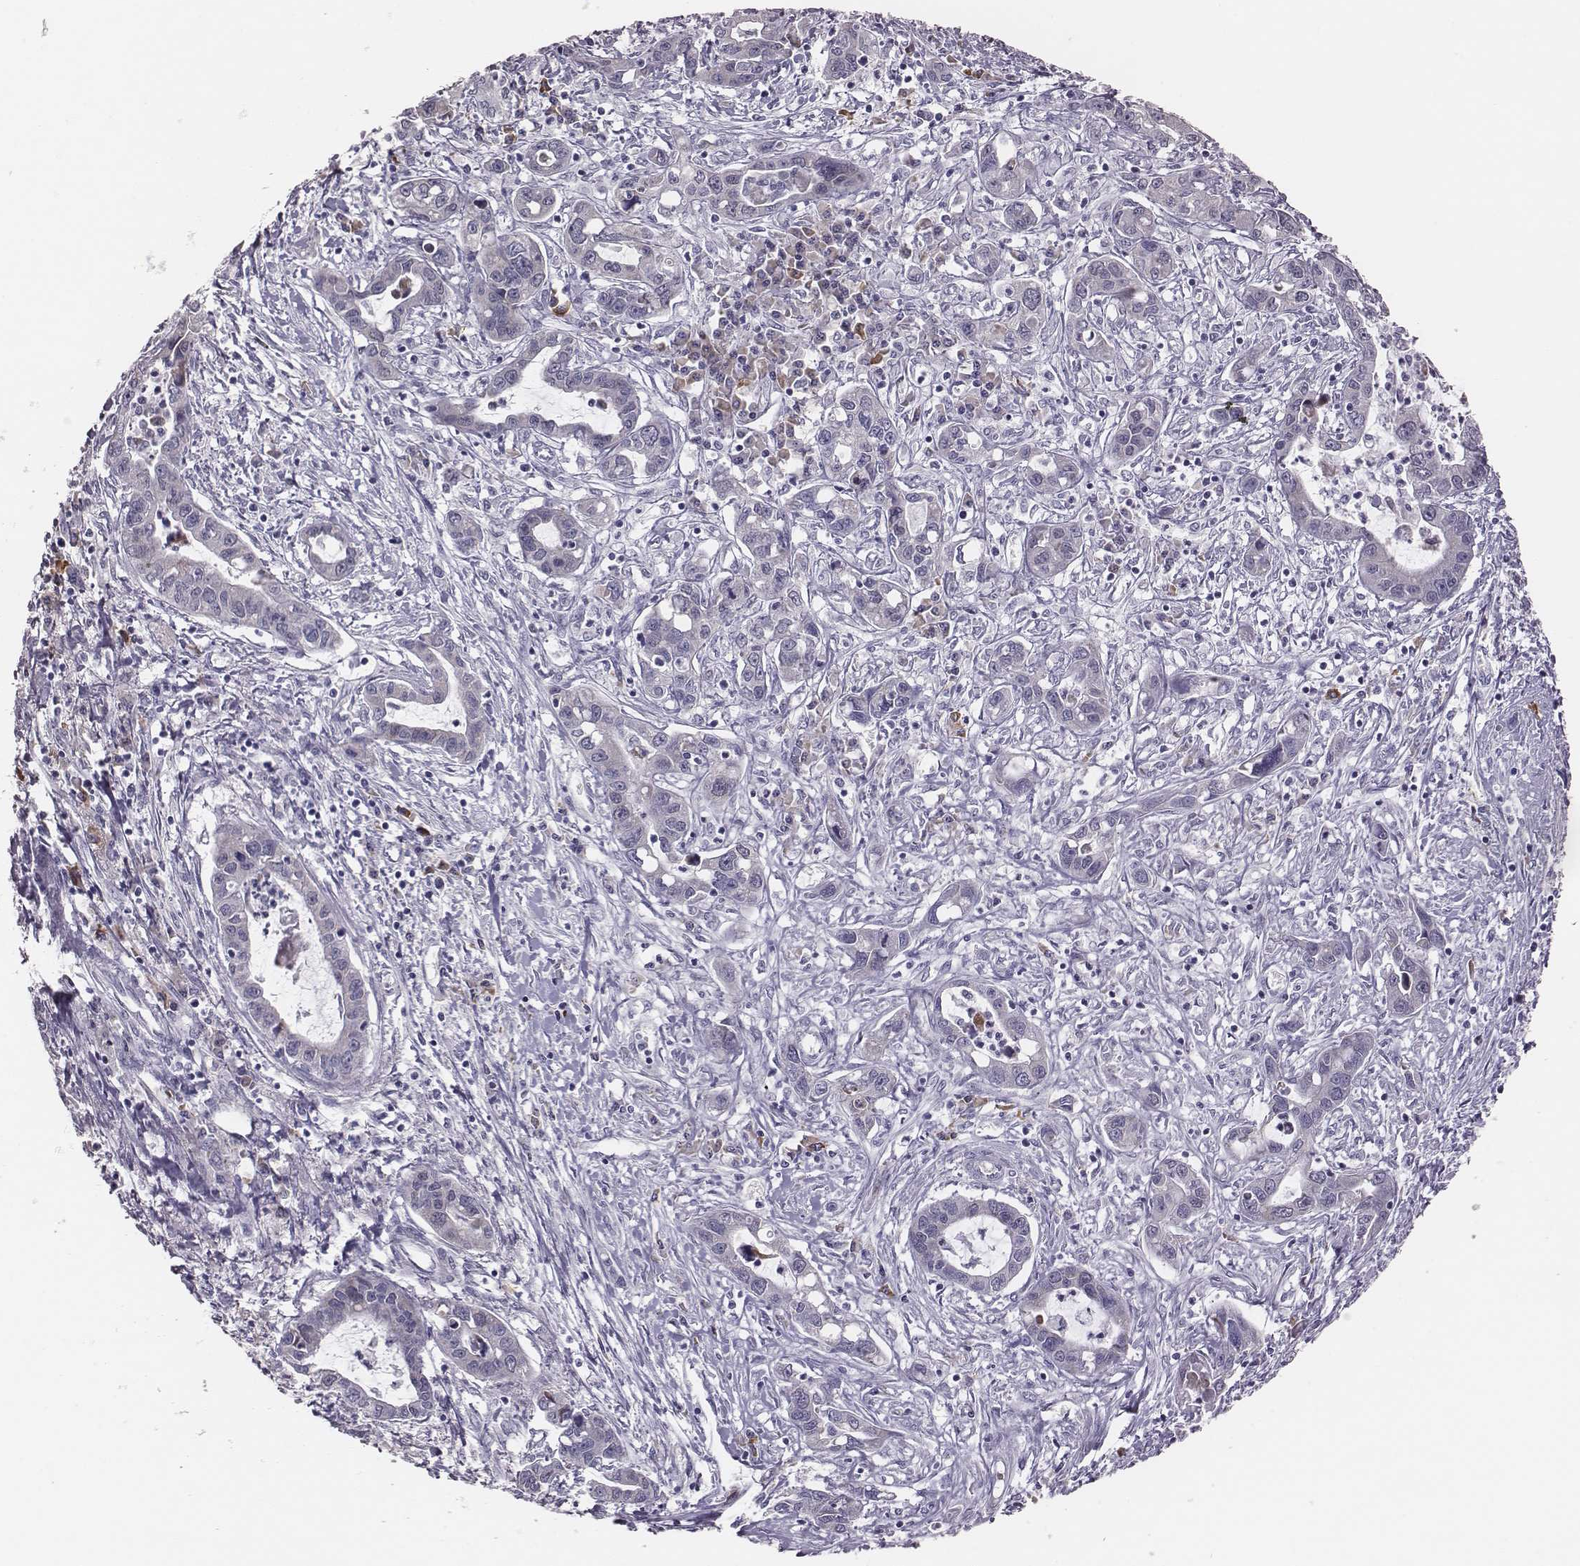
{"staining": {"intensity": "negative", "quantity": "none", "location": "none"}, "tissue": "liver cancer", "cell_type": "Tumor cells", "image_type": "cancer", "snomed": [{"axis": "morphology", "description": "Cholangiocarcinoma"}, {"axis": "topography", "description": "Liver"}], "caption": "Immunohistochemistry (IHC) micrograph of neoplastic tissue: human cholangiocarcinoma (liver) stained with DAB (3,3'-diaminobenzidine) reveals no significant protein positivity in tumor cells.", "gene": "PBK", "patient": {"sex": "male", "age": 58}}